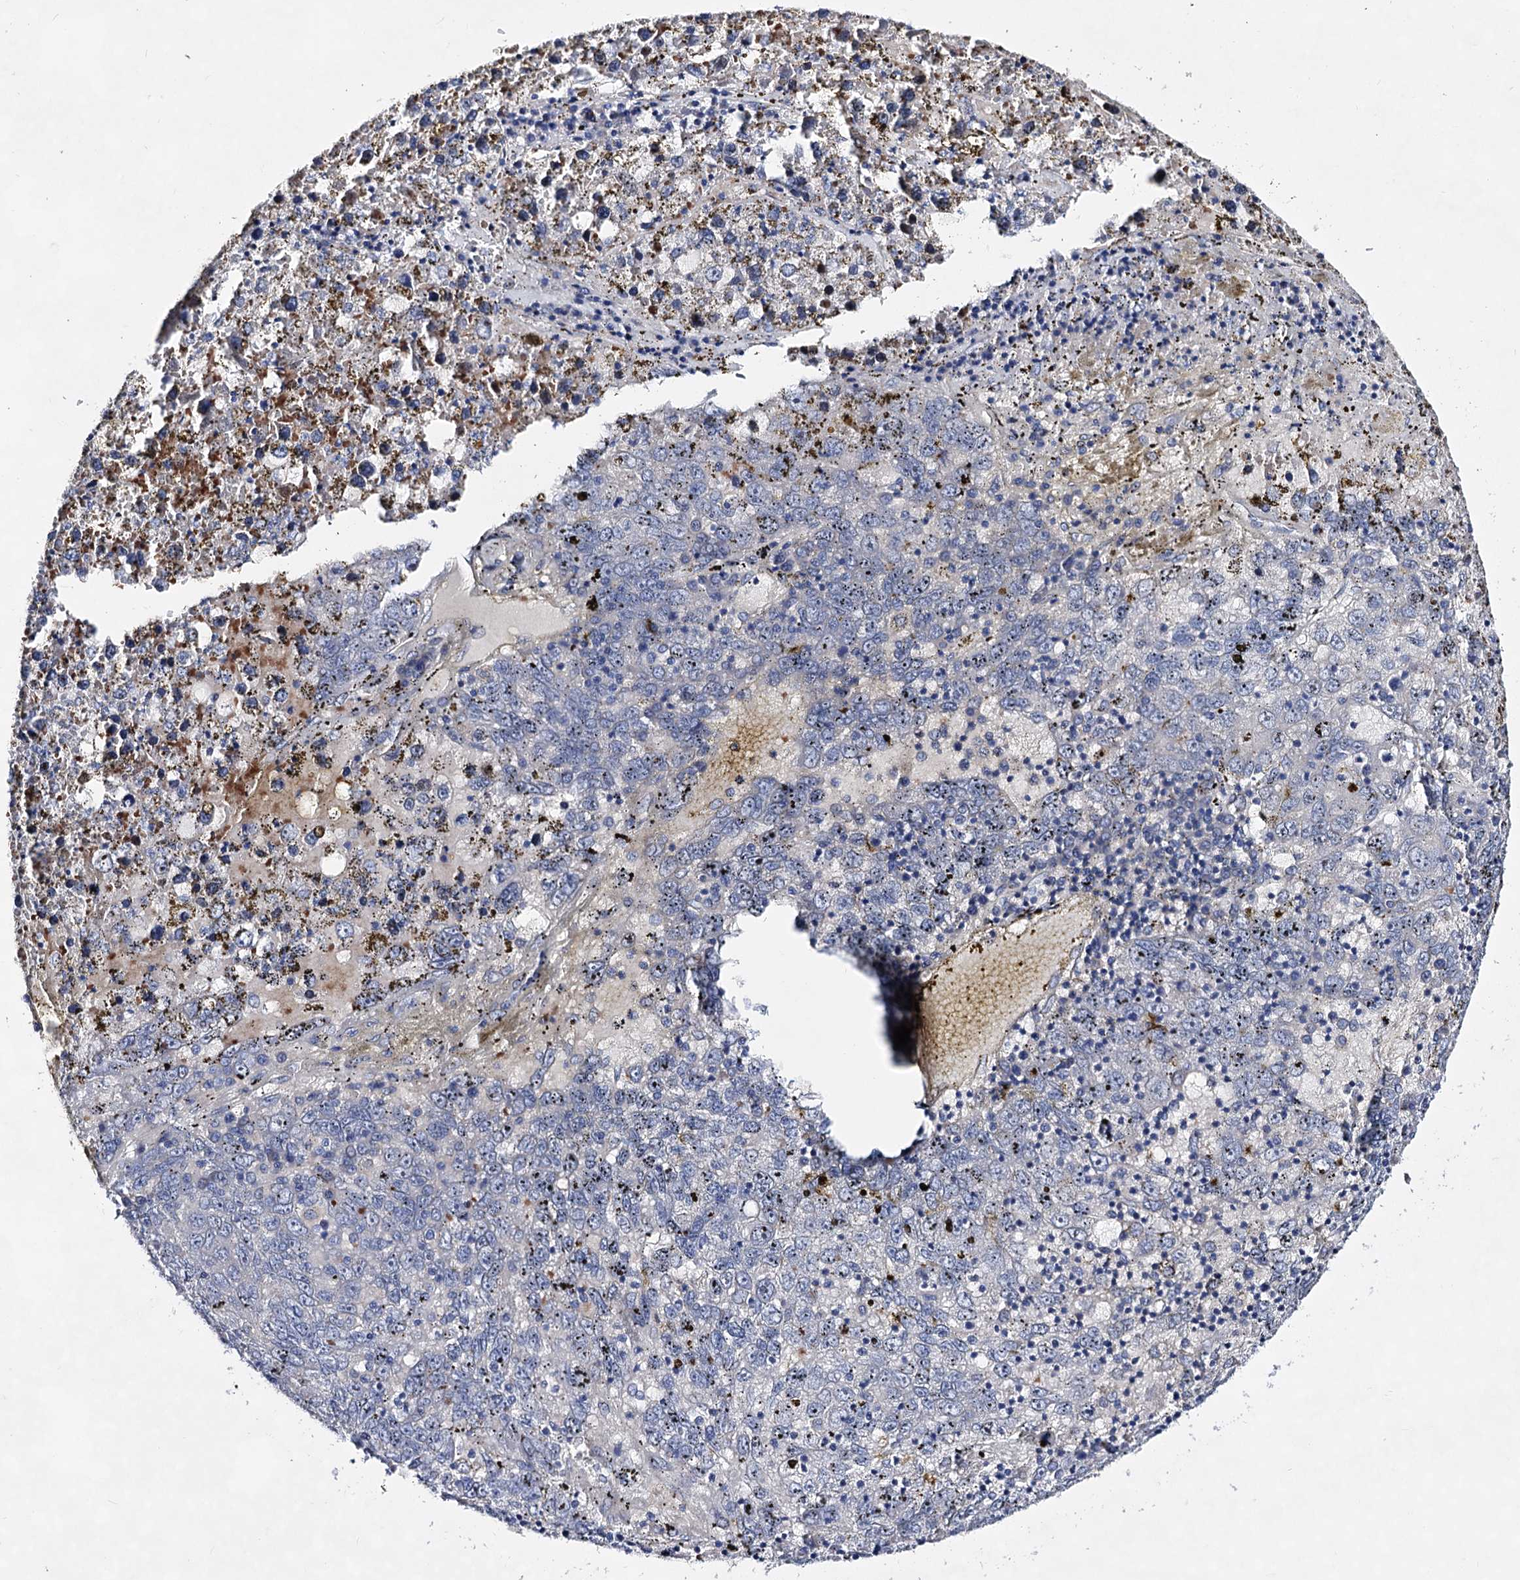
{"staining": {"intensity": "negative", "quantity": "none", "location": "none"}, "tissue": "liver cancer", "cell_type": "Tumor cells", "image_type": "cancer", "snomed": [{"axis": "morphology", "description": "Carcinoma, Hepatocellular, NOS"}, {"axis": "topography", "description": "Liver"}], "caption": "Tumor cells show no significant staining in hepatocellular carcinoma (liver). The staining was performed using DAB (3,3'-diaminobenzidine) to visualize the protein expression in brown, while the nuclei were stained in blue with hematoxylin (Magnification: 20x).", "gene": "PLIN1", "patient": {"sex": "male", "age": 49}}